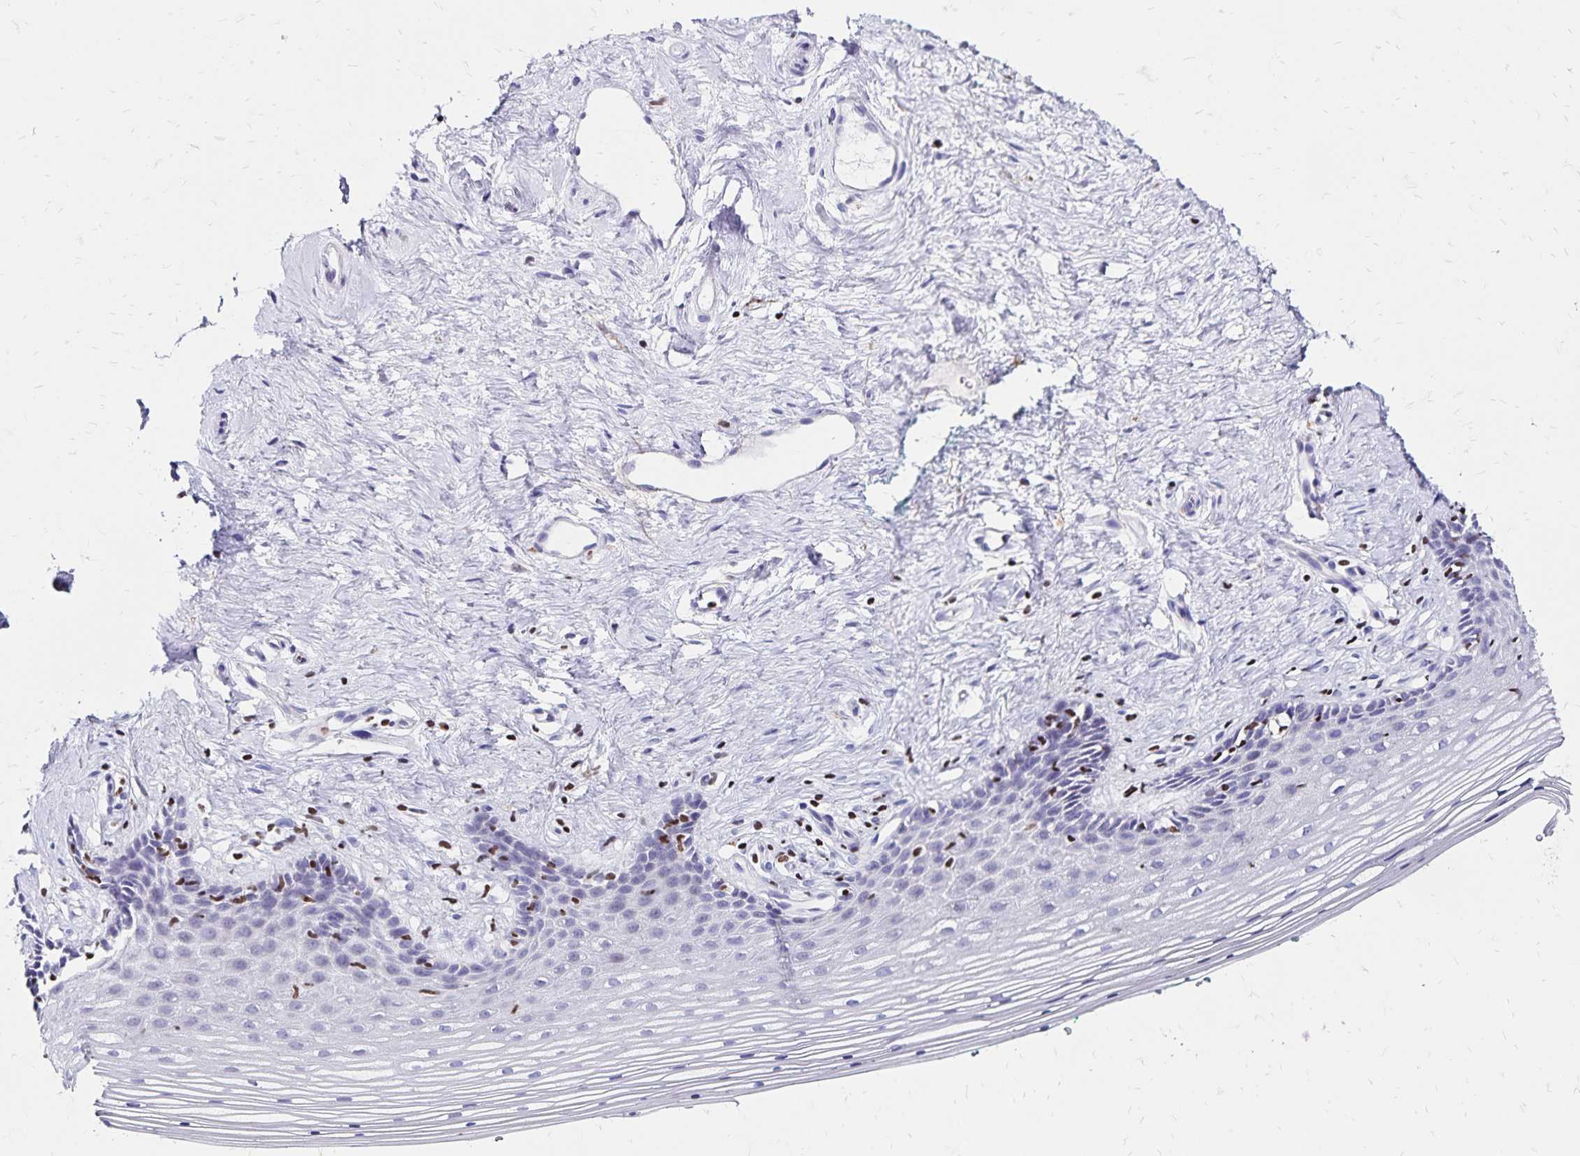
{"staining": {"intensity": "negative", "quantity": "none", "location": "none"}, "tissue": "vagina", "cell_type": "Squamous epithelial cells", "image_type": "normal", "snomed": [{"axis": "morphology", "description": "Normal tissue, NOS"}, {"axis": "topography", "description": "Vagina"}], "caption": "Immunohistochemistry of normal vagina displays no positivity in squamous epithelial cells. The staining was performed using DAB to visualize the protein expression in brown, while the nuclei were stained in blue with hematoxylin (Magnification: 20x).", "gene": "IKZF1", "patient": {"sex": "female", "age": 42}}